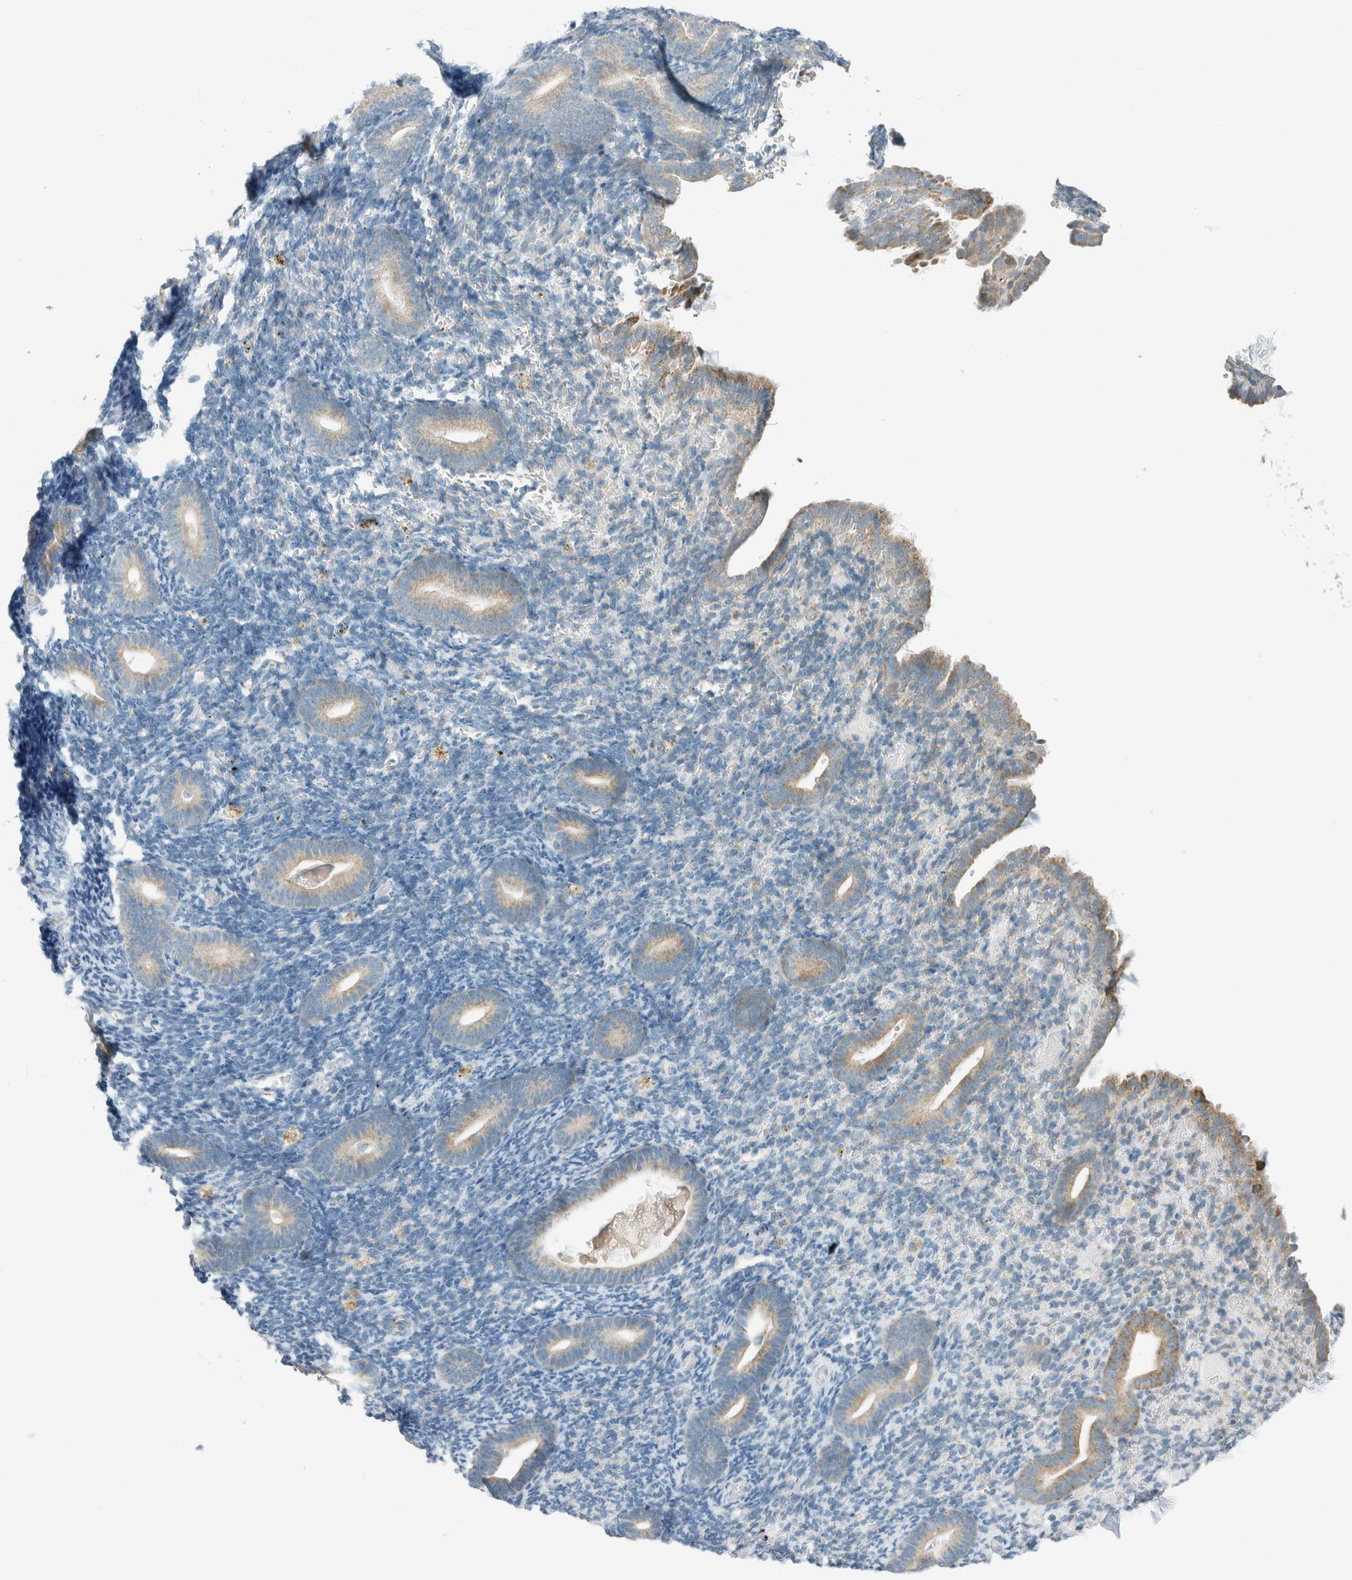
{"staining": {"intensity": "negative", "quantity": "none", "location": "none"}, "tissue": "endometrium", "cell_type": "Cells in endometrial stroma", "image_type": "normal", "snomed": [{"axis": "morphology", "description": "Normal tissue, NOS"}, {"axis": "topography", "description": "Endometrium"}], "caption": "Unremarkable endometrium was stained to show a protein in brown. There is no significant positivity in cells in endometrial stroma. (DAB (3,3'-diaminobenzidine) immunohistochemistry visualized using brightfield microscopy, high magnification).", "gene": "AARSD1", "patient": {"sex": "female", "age": 51}}